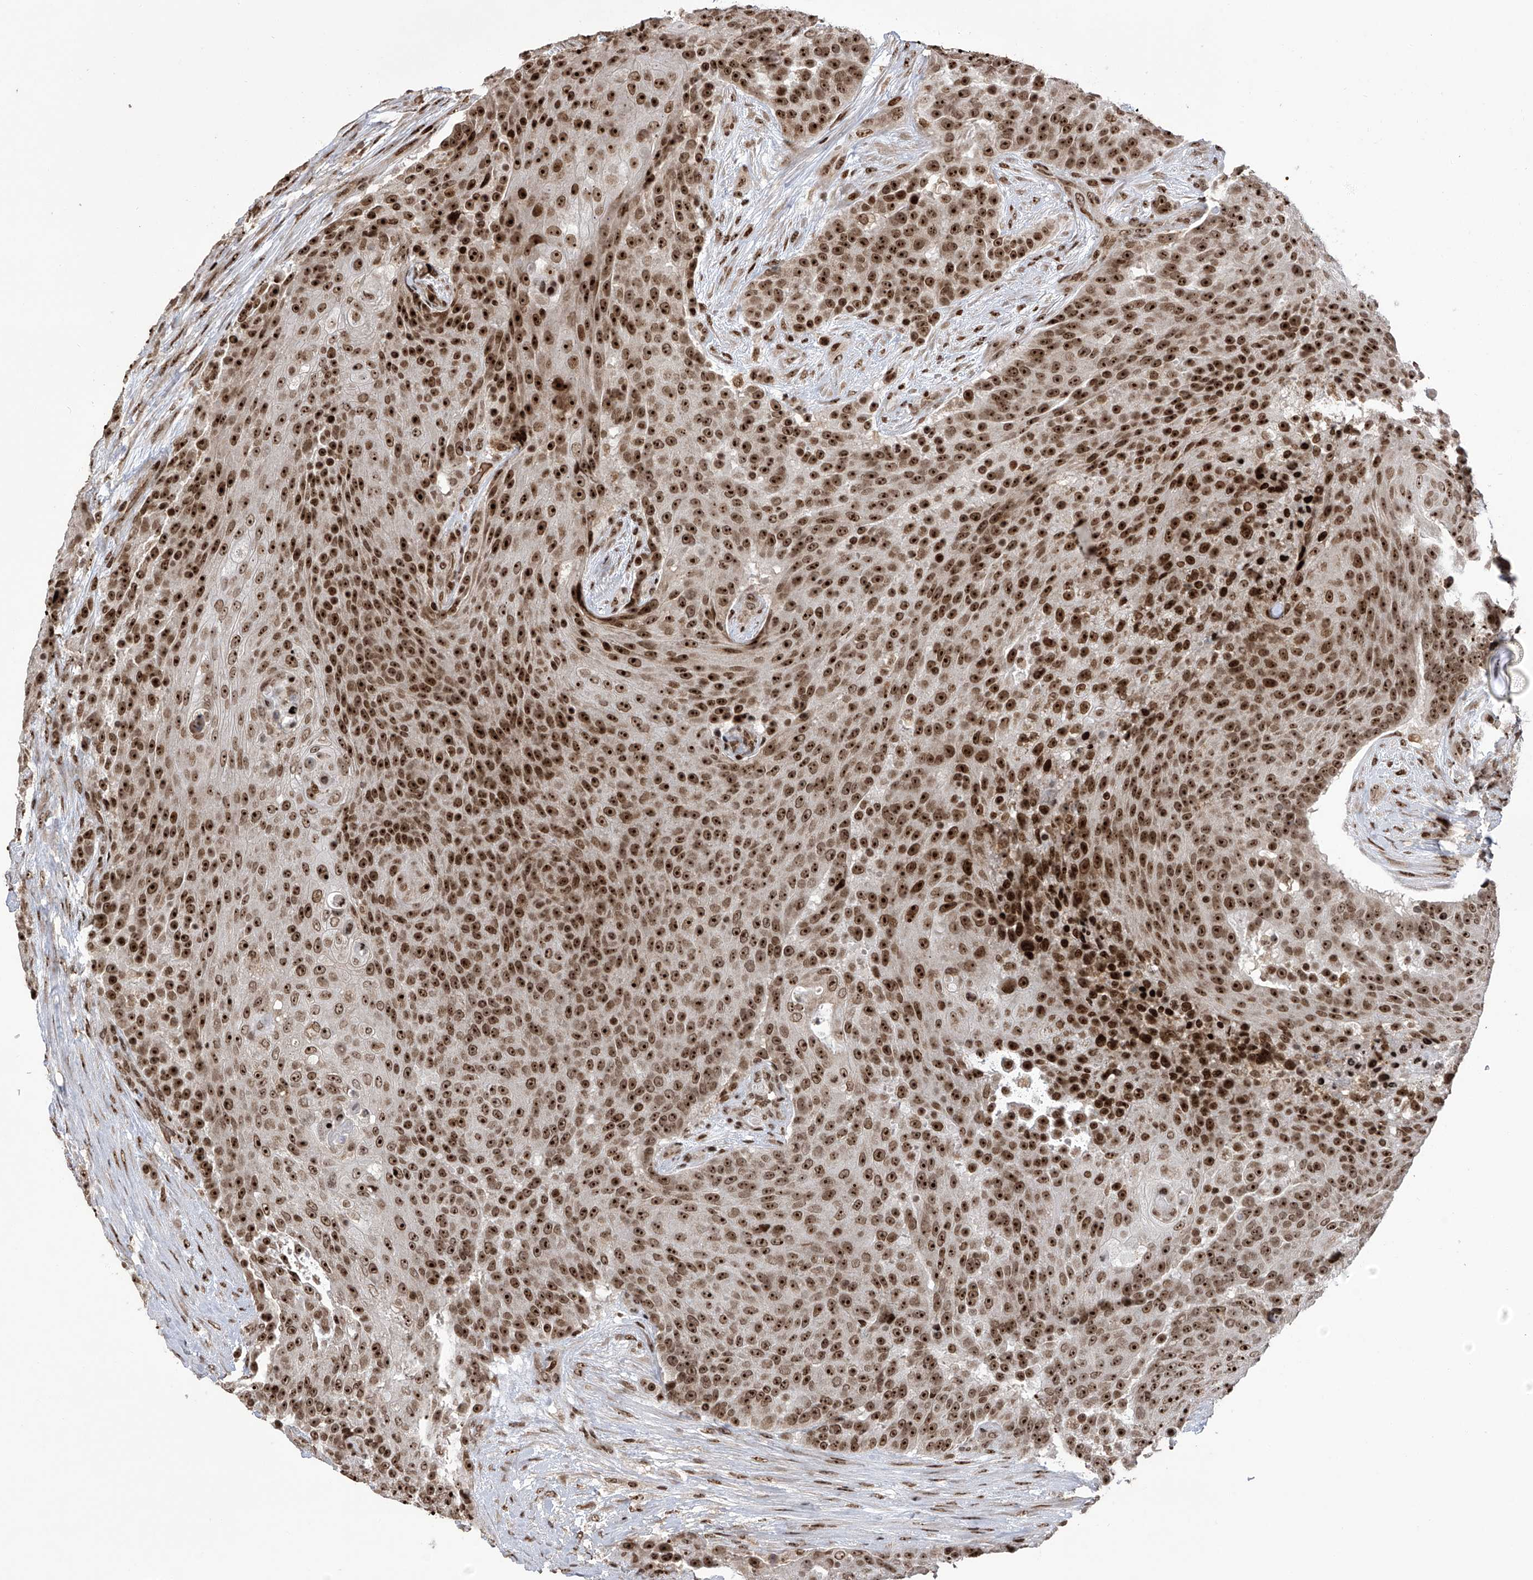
{"staining": {"intensity": "strong", "quantity": ">75%", "location": "nuclear"}, "tissue": "urothelial cancer", "cell_type": "Tumor cells", "image_type": "cancer", "snomed": [{"axis": "morphology", "description": "Urothelial carcinoma, High grade"}, {"axis": "topography", "description": "Urinary bladder"}], "caption": "Immunohistochemistry photomicrograph of neoplastic tissue: human urothelial cancer stained using immunohistochemistry reveals high levels of strong protein expression localized specifically in the nuclear of tumor cells, appearing as a nuclear brown color.", "gene": "PAK1IP1", "patient": {"sex": "female", "age": 63}}